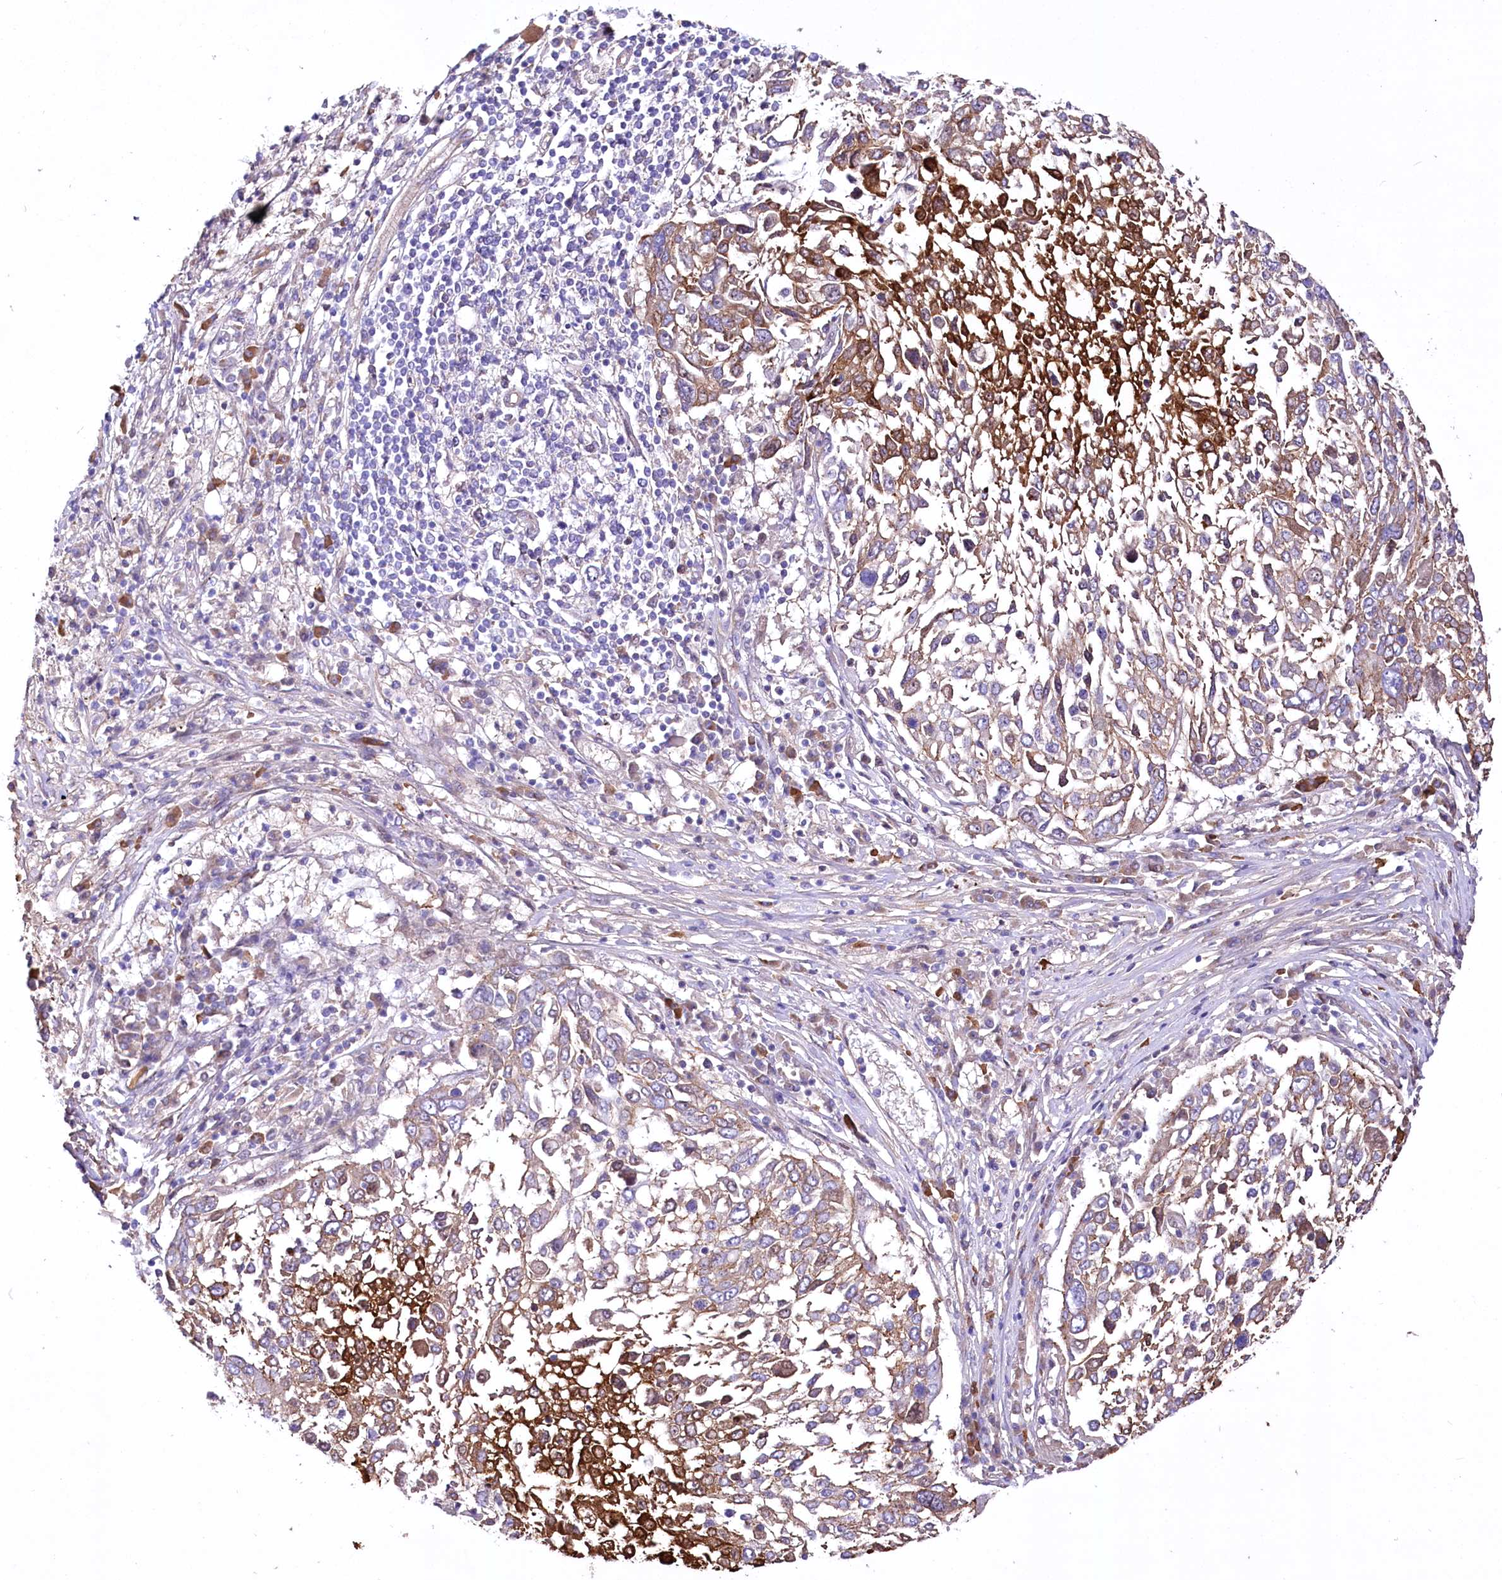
{"staining": {"intensity": "moderate", "quantity": "<25%", "location": "cytoplasmic/membranous"}, "tissue": "lung cancer", "cell_type": "Tumor cells", "image_type": "cancer", "snomed": [{"axis": "morphology", "description": "Squamous cell carcinoma, NOS"}, {"axis": "topography", "description": "Lung"}], "caption": "A brown stain highlights moderate cytoplasmic/membranous expression of a protein in lung cancer tumor cells.", "gene": "CEP164", "patient": {"sex": "male", "age": 65}}